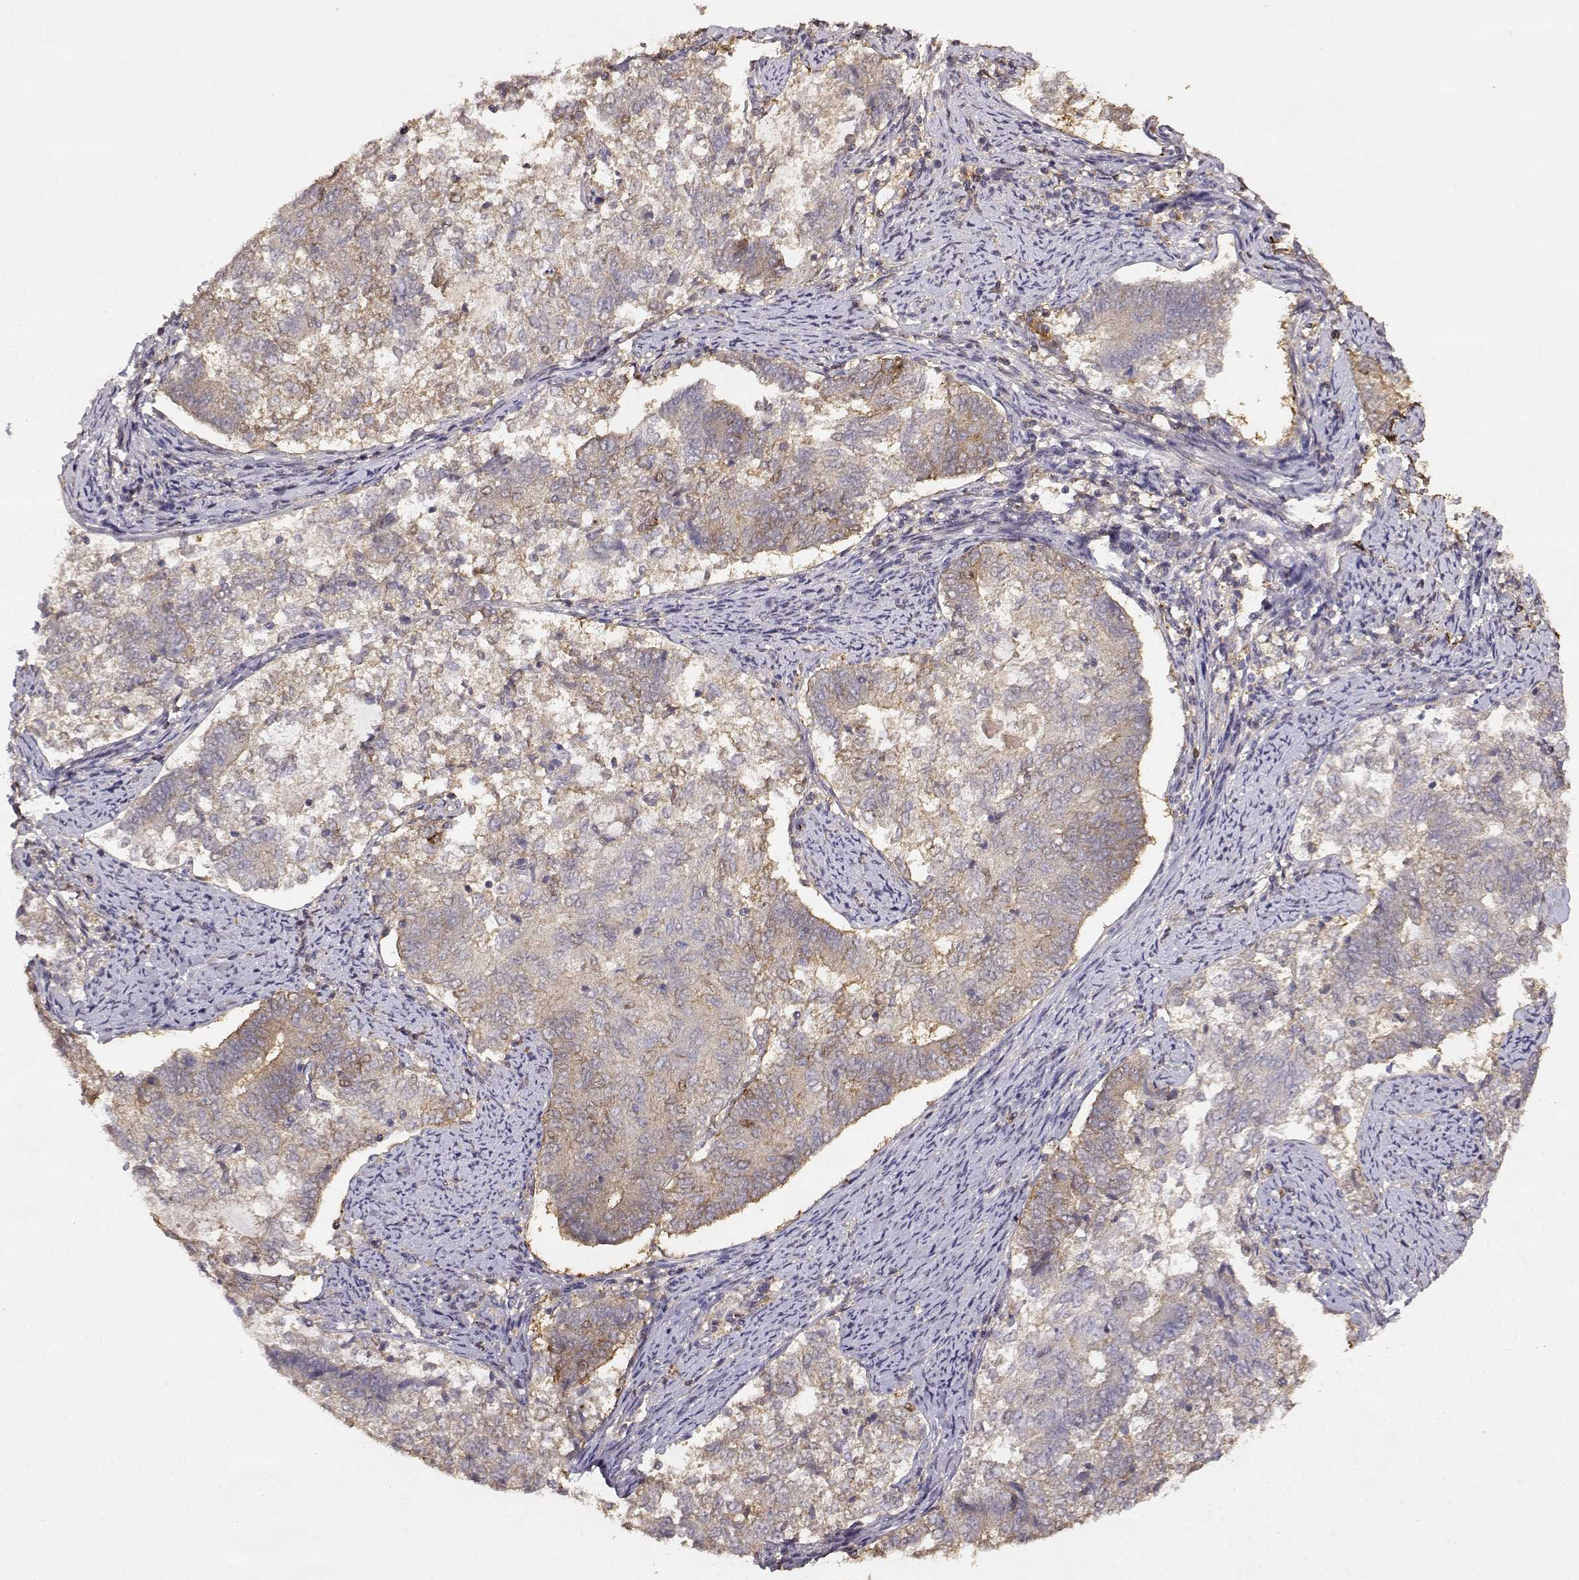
{"staining": {"intensity": "weak", "quantity": "25%-75%", "location": "cytoplasmic/membranous"}, "tissue": "endometrial cancer", "cell_type": "Tumor cells", "image_type": "cancer", "snomed": [{"axis": "morphology", "description": "Adenocarcinoma, NOS"}, {"axis": "topography", "description": "Endometrium"}], "caption": "Endometrial adenocarcinoma stained with a protein marker shows weak staining in tumor cells.", "gene": "CRIM1", "patient": {"sex": "female", "age": 65}}